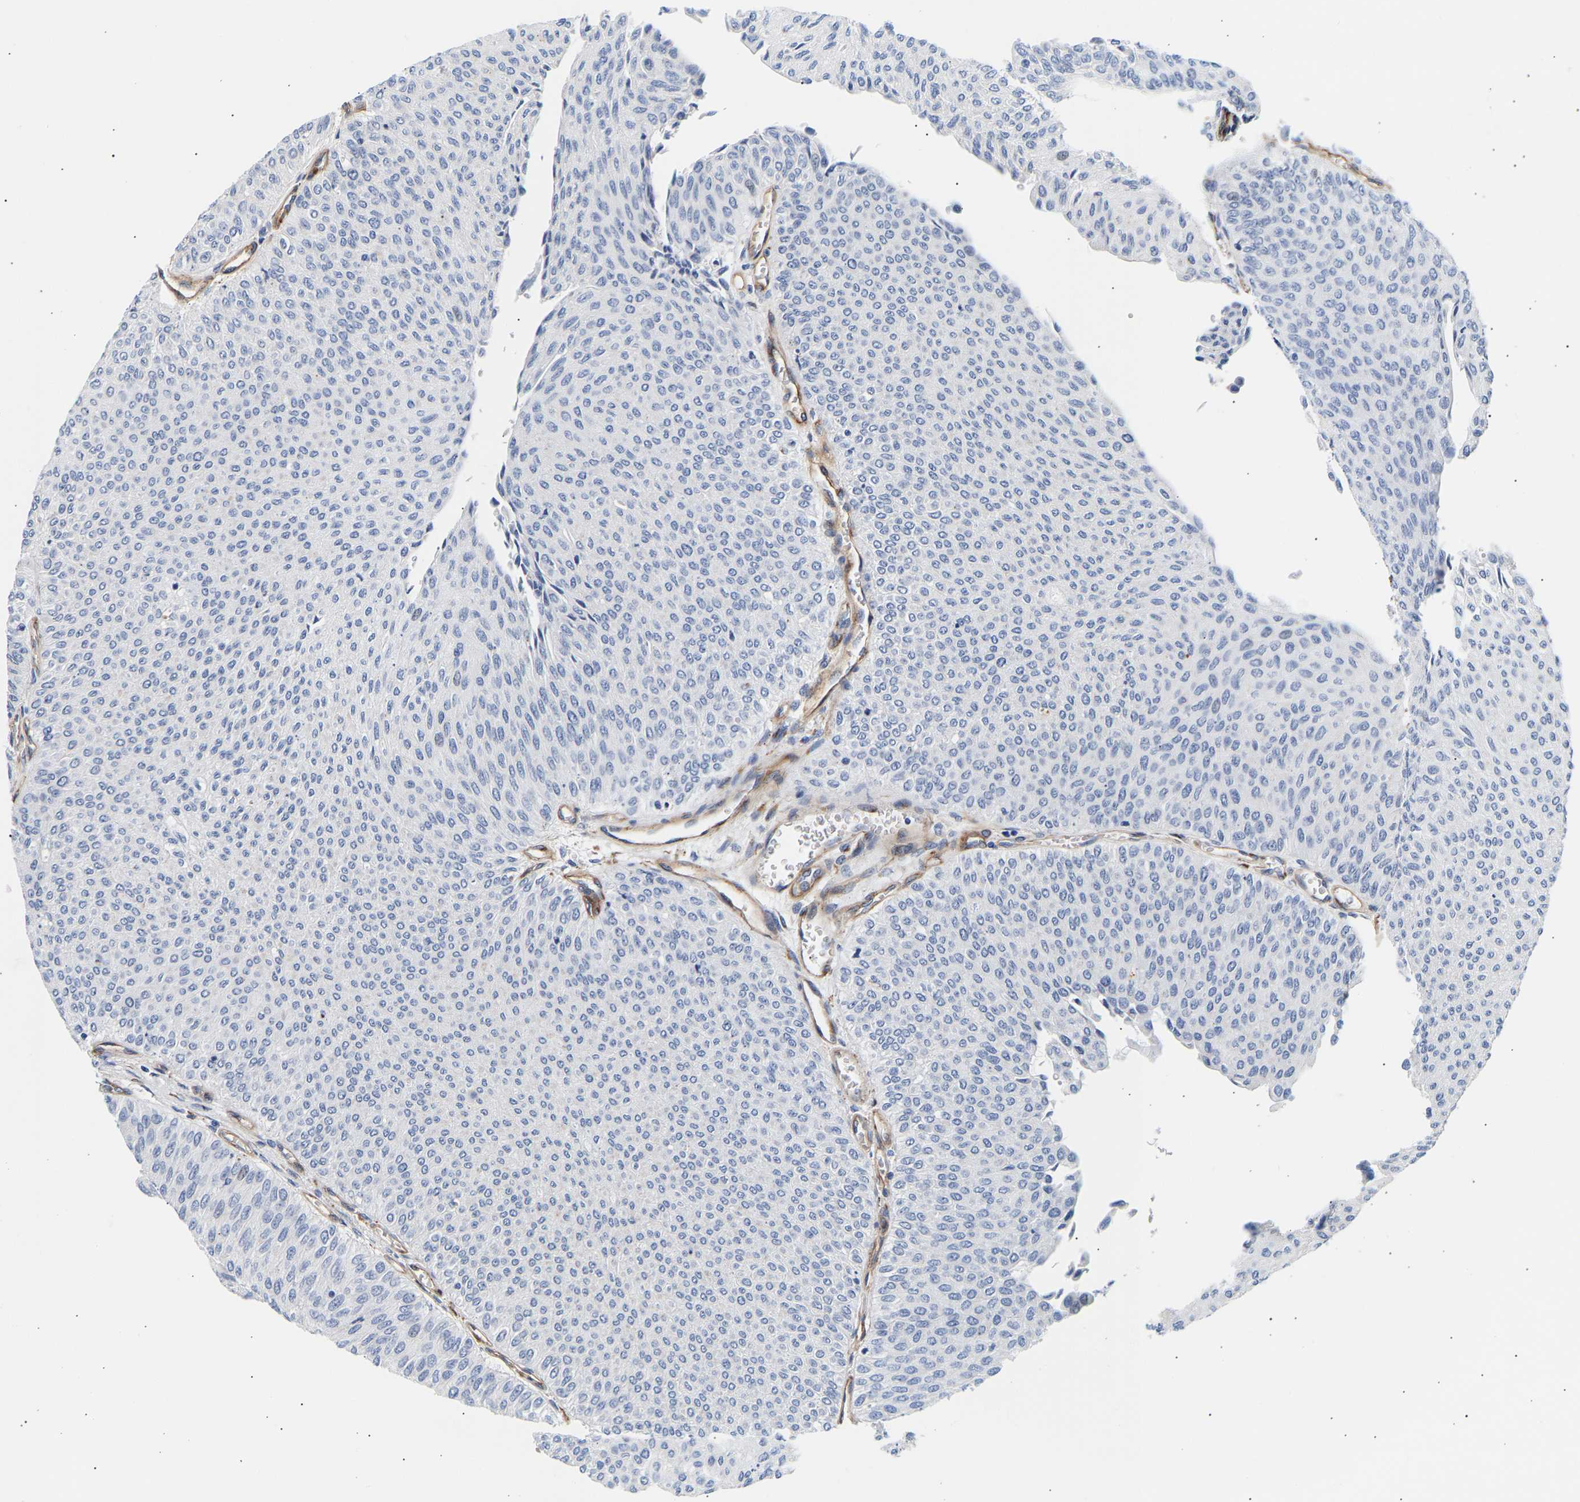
{"staining": {"intensity": "negative", "quantity": "none", "location": "none"}, "tissue": "urothelial cancer", "cell_type": "Tumor cells", "image_type": "cancer", "snomed": [{"axis": "morphology", "description": "Urothelial carcinoma, Low grade"}, {"axis": "topography", "description": "Urinary bladder"}], "caption": "High power microscopy image of an IHC photomicrograph of urothelial cancer, revealing no significant positivity in tumor cells.", "gene": "IGFBP7", "patient": {"sex": "male", "age": 78}}